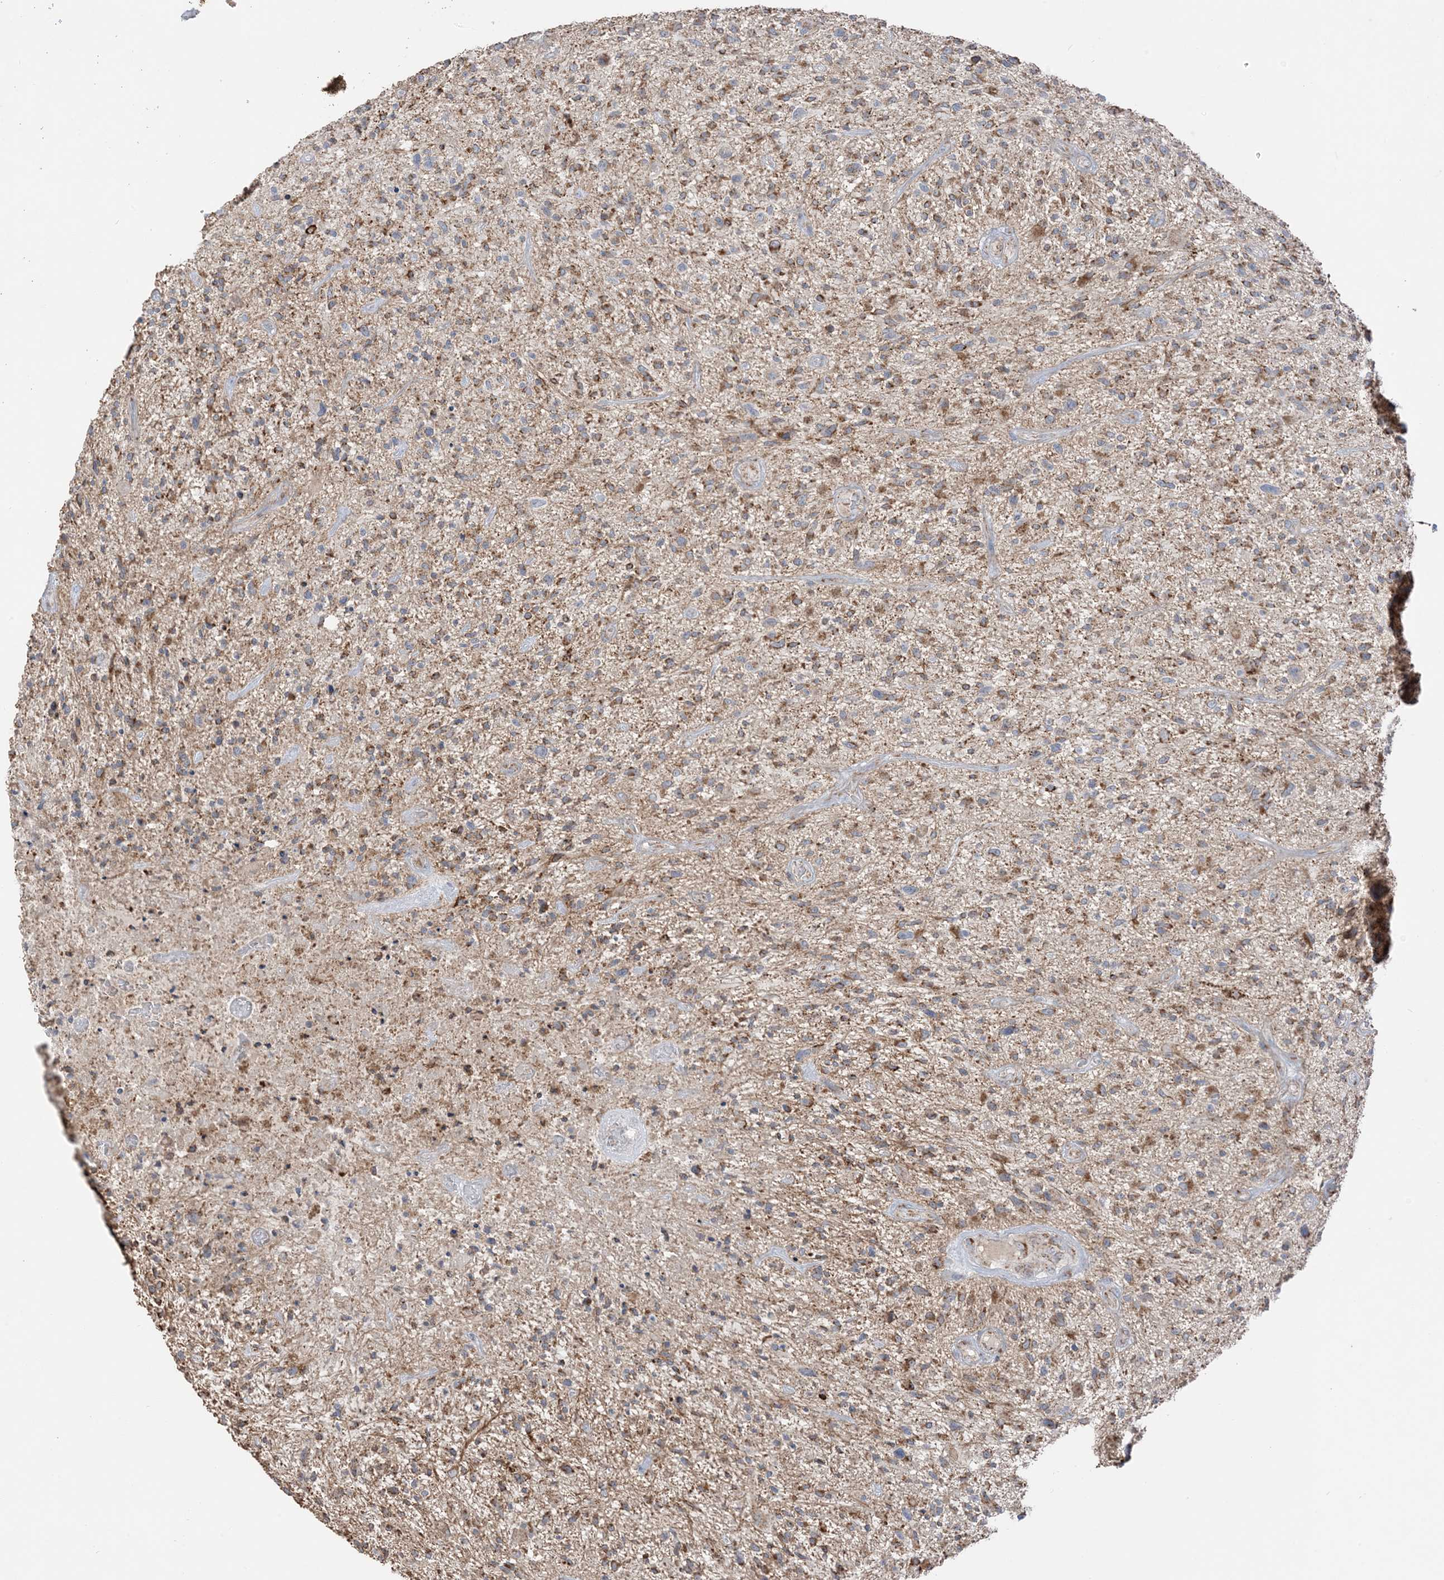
{"staining": {"intensity": "strong", "quantity": "25%-75%", "location": "cytoplasmic/membranous"}, "tissue": "glioma", "cell_type": "Tumor cells", "image_type": "cancer", "snomed": [{"axis": "morphology", "description": "Glioma, malignant, High grade"}, {"axis": "topography", "description": "Brain"}], "caption": "Immunohistochemical staining of human high-grade glioma (malignant) demonstrates strong cytoplasmic/membranous protein expression in approximately 25%-75% of tumor cells. The staining was performed using DAB (3,3'-diaminobenzidine), with brown indicating positive protein expression. Nuclei are stained blue with hematoxylin.", "gene": "SLC25A12", "patient": {"sex": "male", "age": 47}}